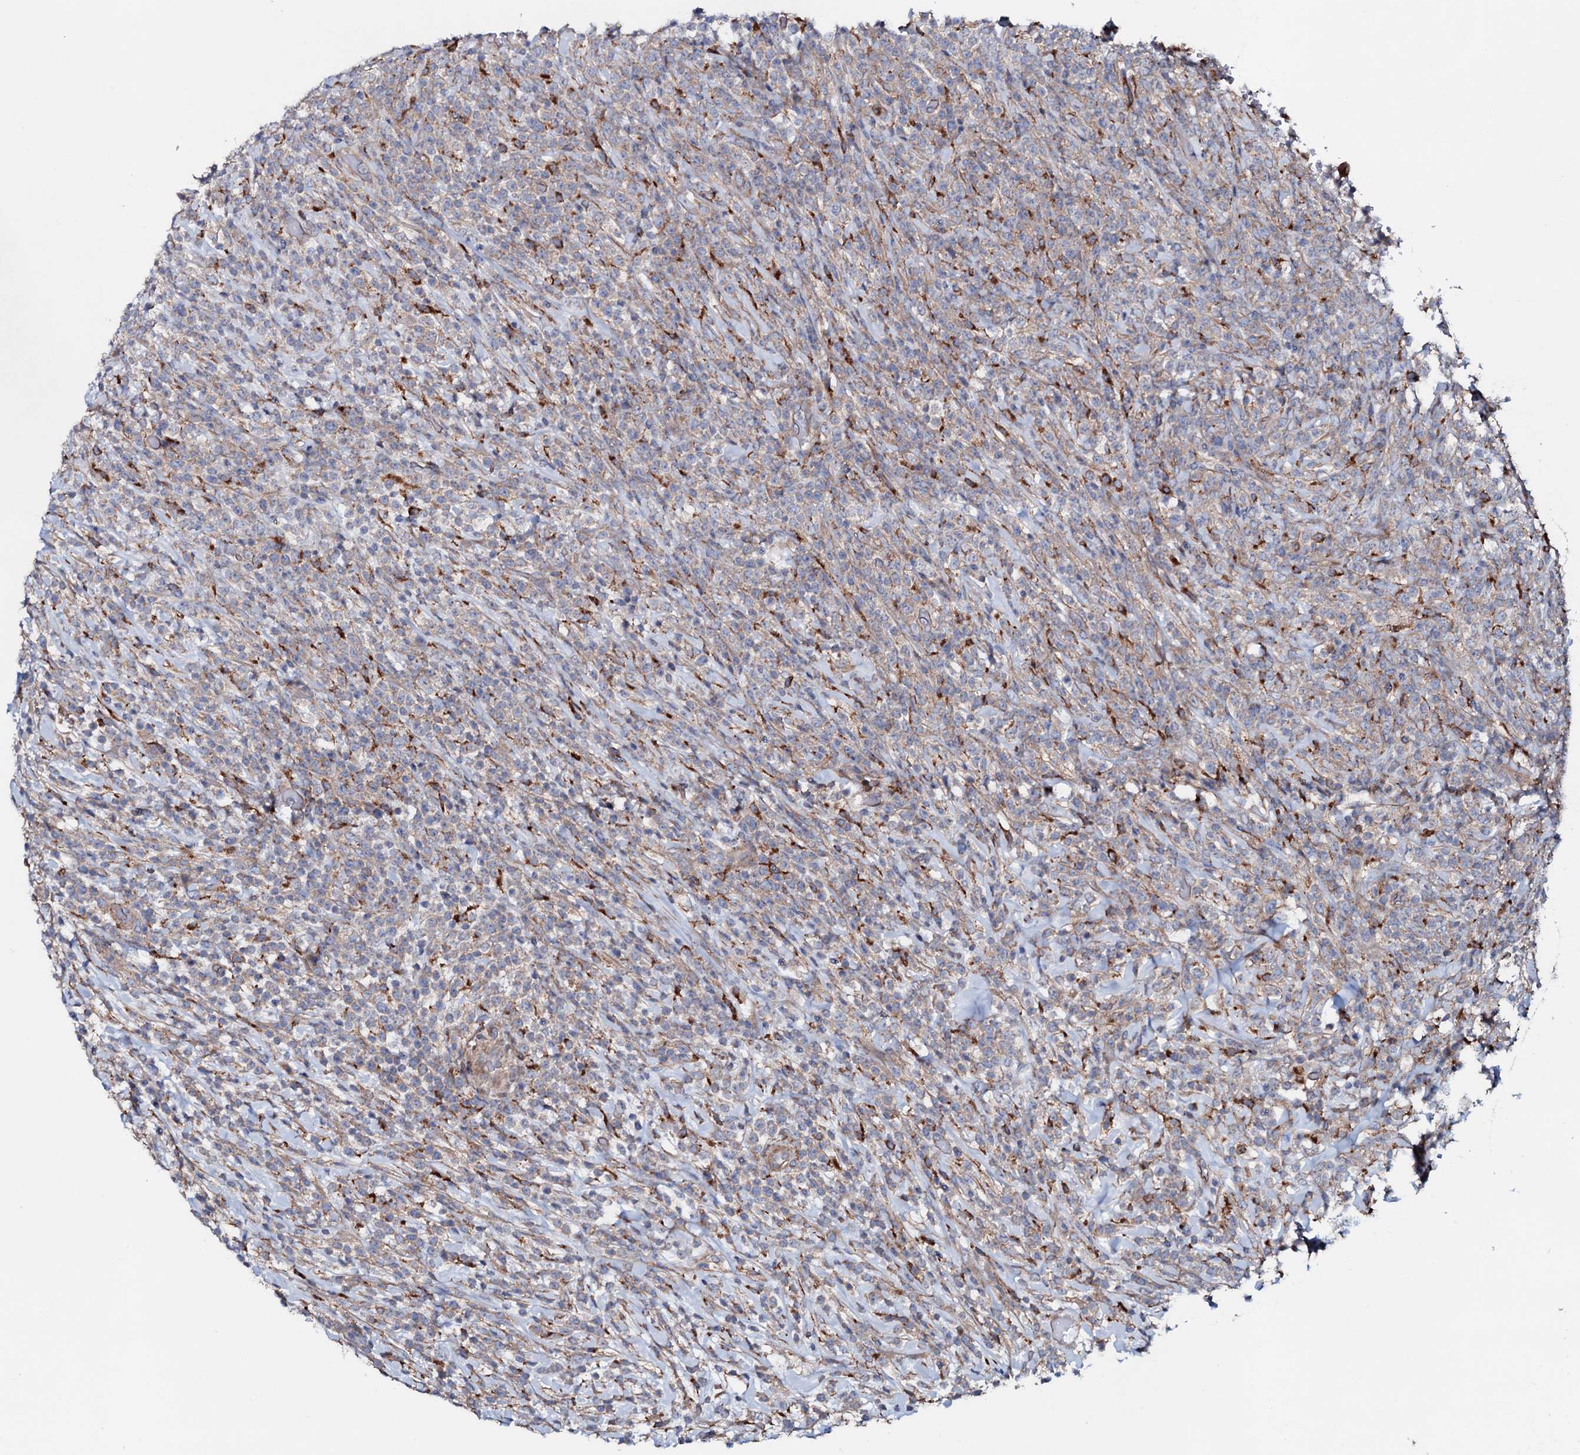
{"staining": {"intensity": "weak", "quantity": "<25%", "location": "cytoplasmic/membranous"}, "tissue": "lymphoma", "cell_type": "Tumor cells", "image_type": "cancer", "snomed": [{"axis": "morphology", "description": "Malignant lymphoma, non-Hodgkin's type, High grade"}, {"axis": "topography", "description": "Colon"}], "caption": "Tumor cells show no significant protein staining in lymphoma.", "gene": "P2RX4", "patient": {"sex": "female", "age": 53}}